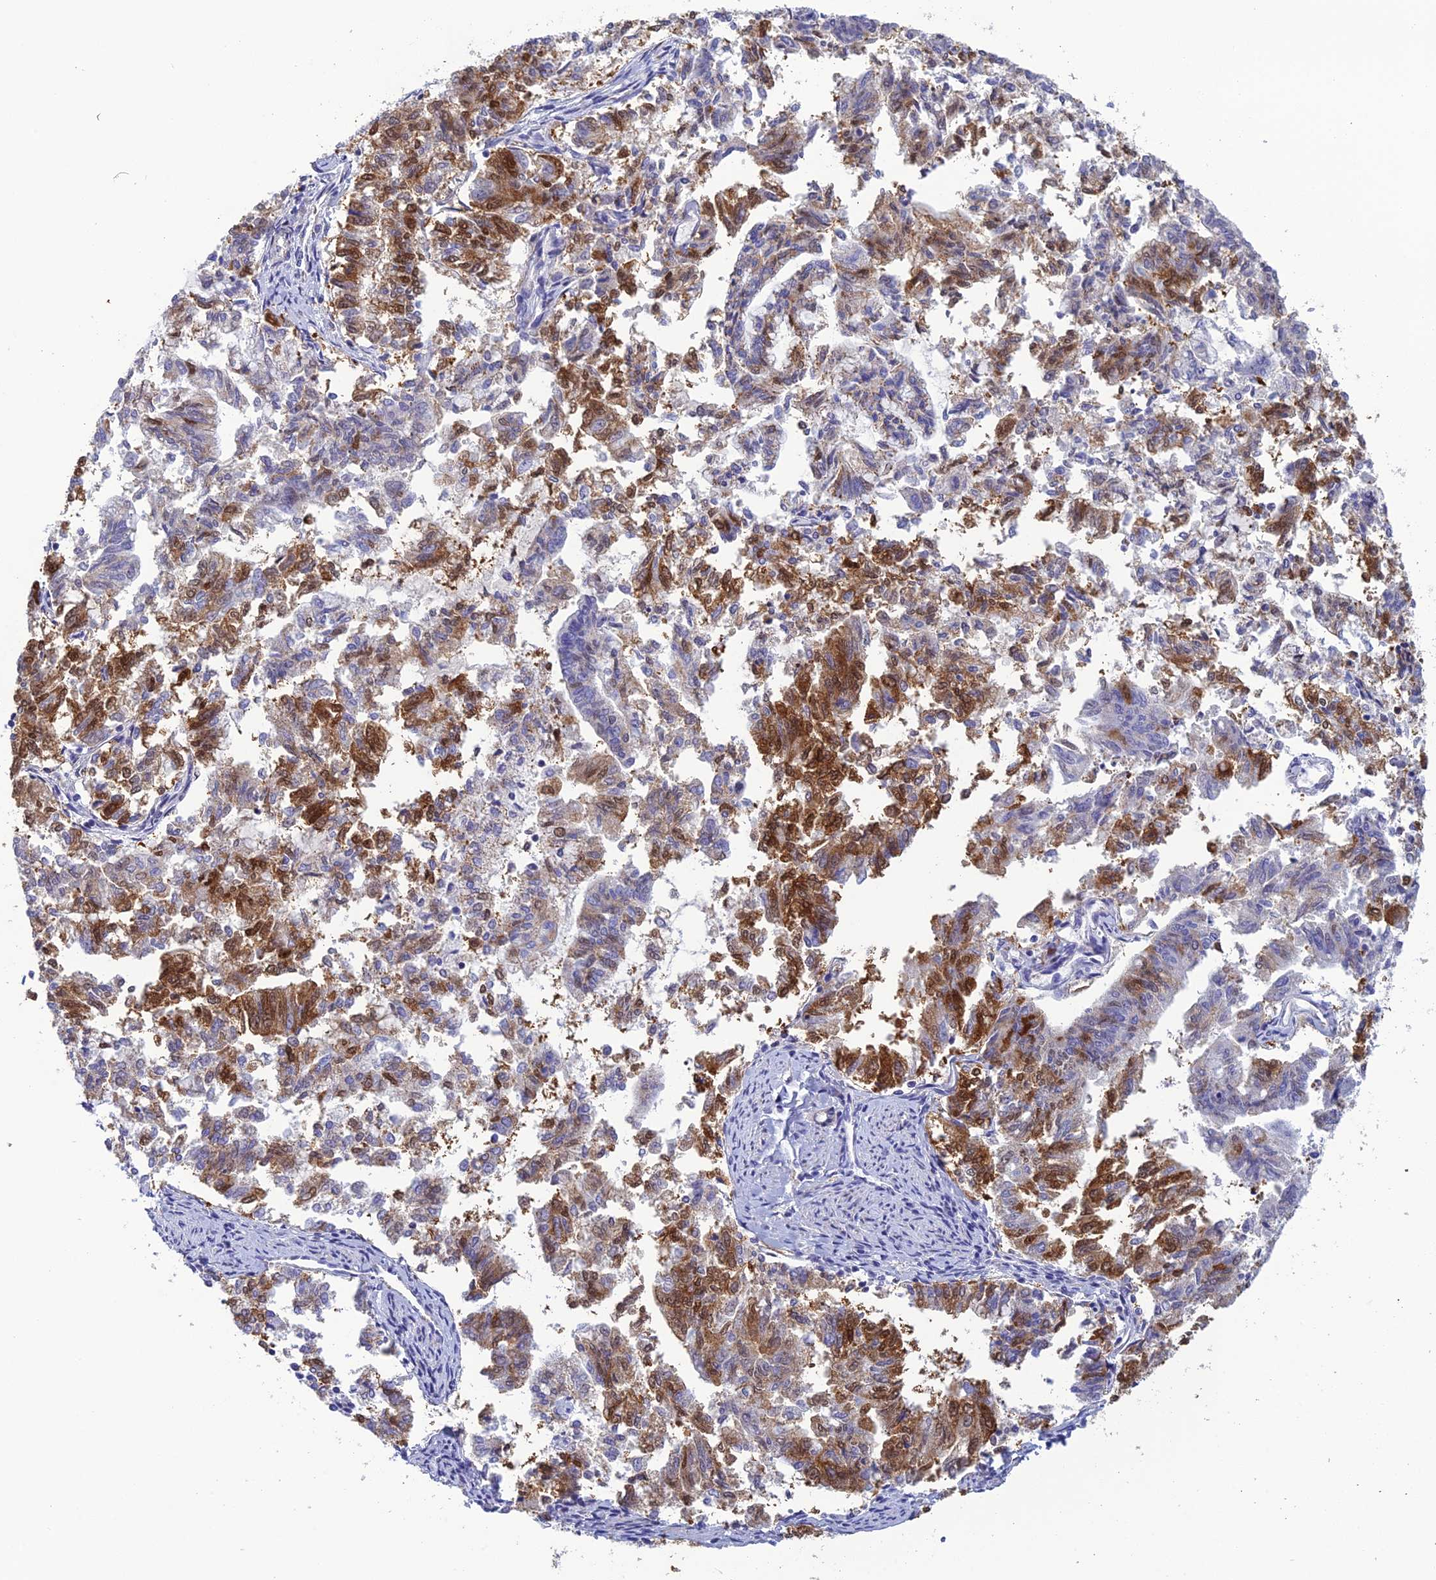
{"staining": {"intensity": "strong", "quantity": "25%-75%", "location": "cytoplasmic/membranous"}, "tissue": "endometrial cancer", "cell_type": "Tumor cells", "image_type": "cancer", "snomed": [{"axis": "morphology", "description": "Adenocarcinoma, NOS"}, {"axis": "topography", "description": "Endometrium"}], "caption": "Immunohistochemistry (IHC) of human adenocarcinoma (endometrial) shows high levels of strong cytoplasmic/membranous staining in approximately 25%-75% of tumor cells.", "gene": "POMGNT1", "patient": {"sex": "female", "age": 79}}